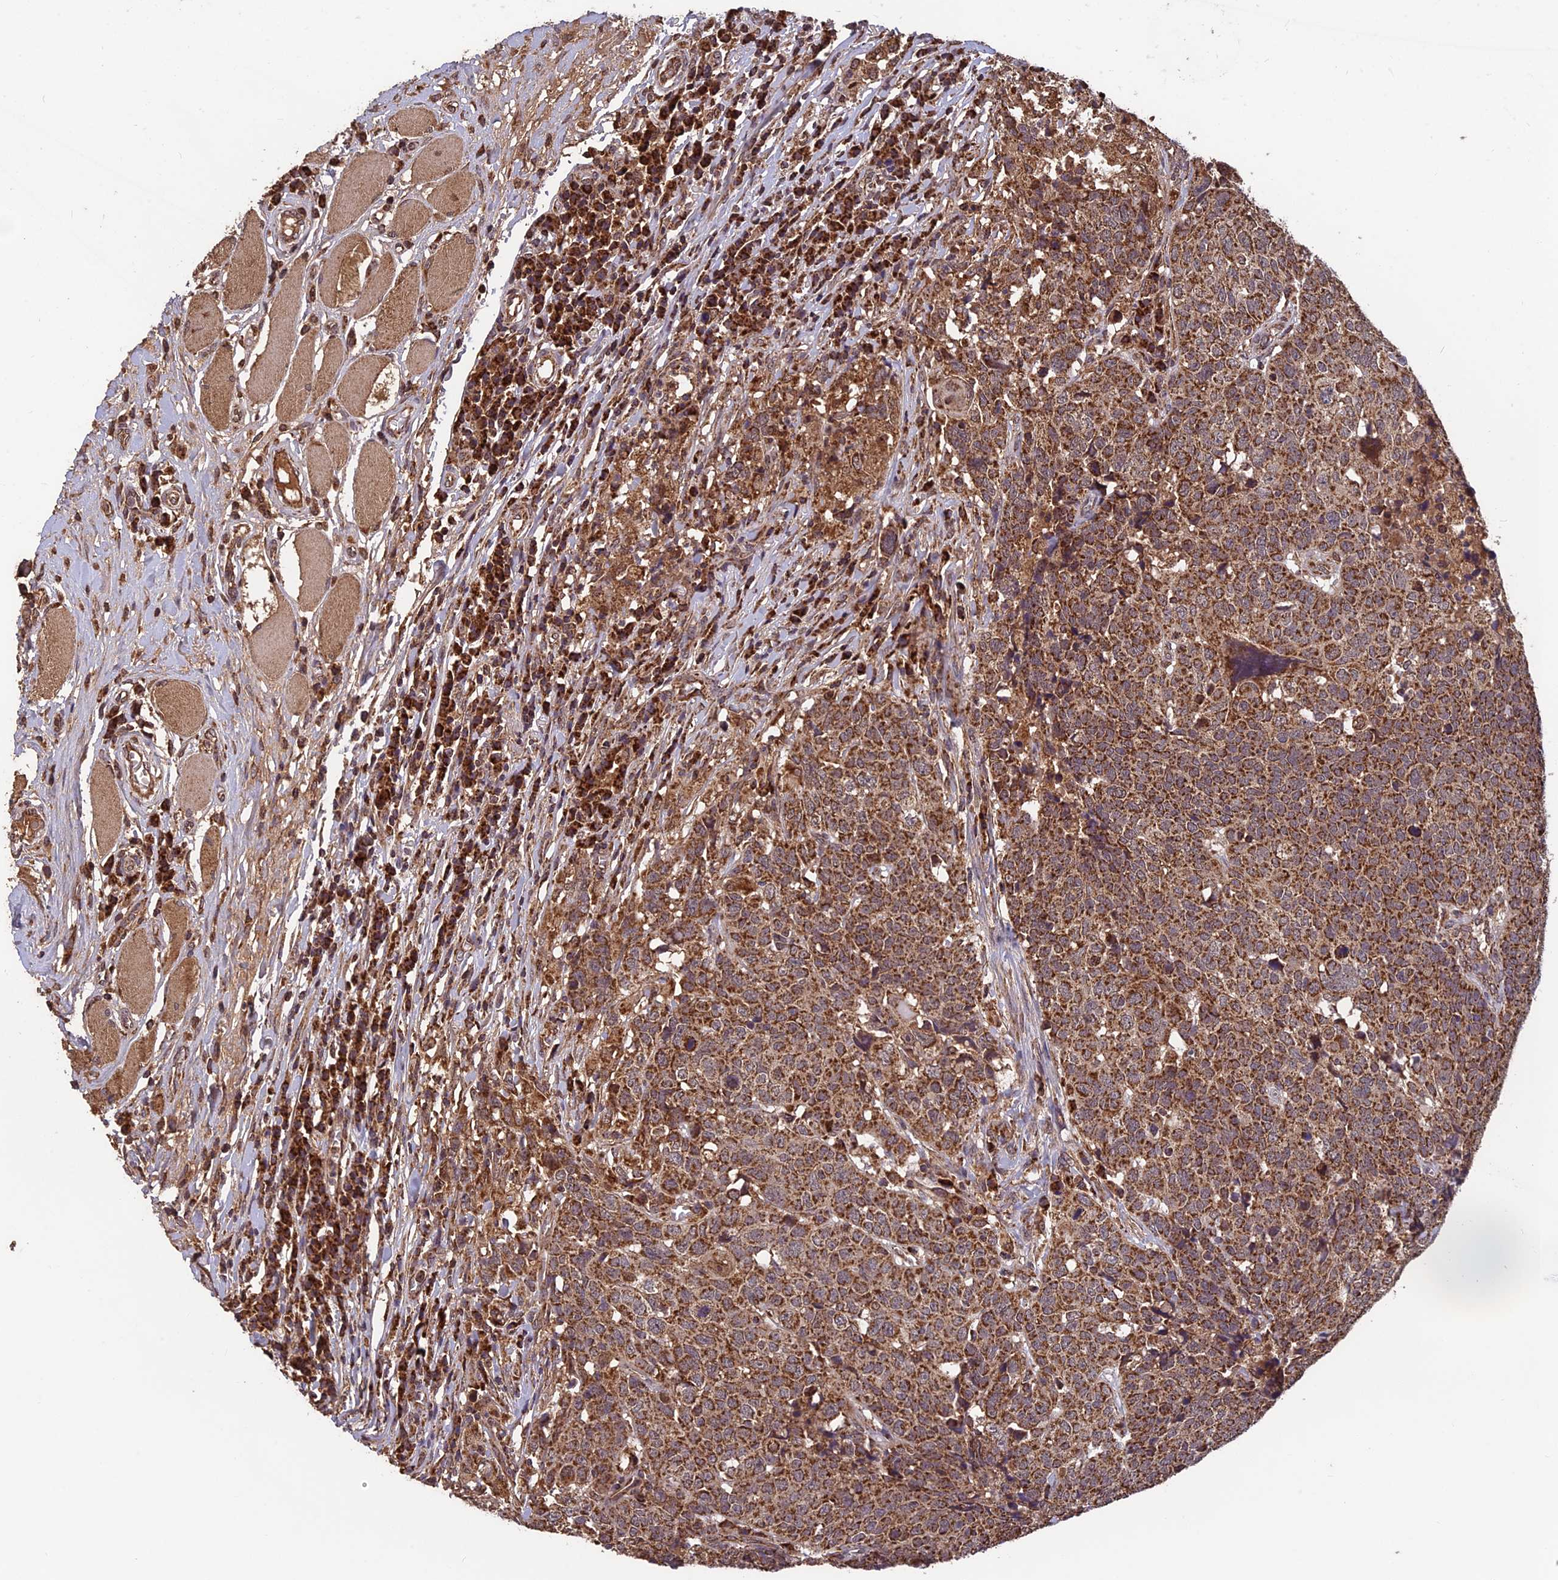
{"staining": {"intensity": "strong", "quantity": ">75%", "location": "cytoplasmic/membranous"}, "tissue": "head and neck cancer", "cell_type": "Tumor cells", "image_type": "cancer", "snomed": [{"axis": "morphology", "description": "Squamous cell carcinoma, NOS"}, {"axis": "topography", "description": "Head-Neck"}], "caption": "Brown immunohistochemical staining in head and neck cancer shows strong cytoplasmic/membranous expression in approximately >75% of tumor cells.", "gene": "CCDC15", "patient": {"sex": "male", "age": 66}}